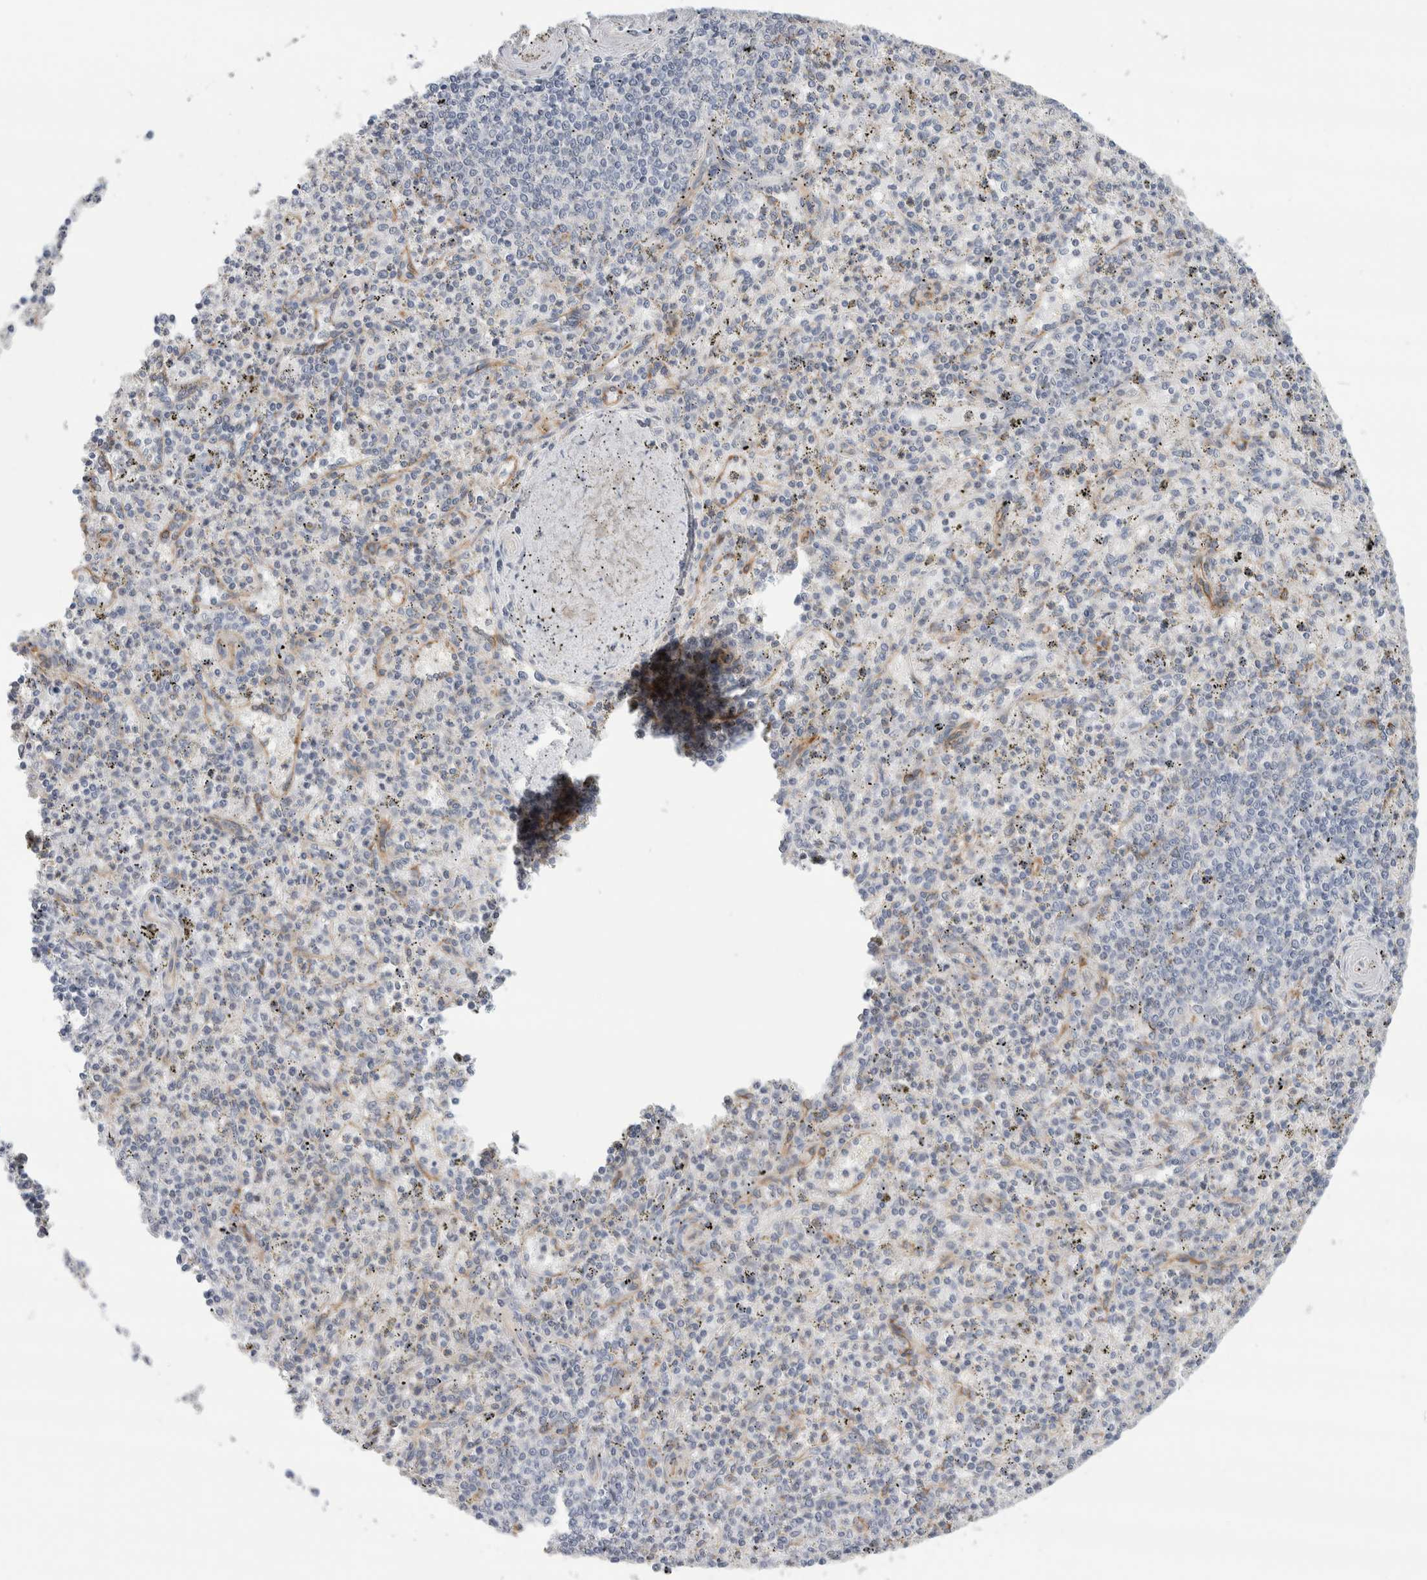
{"staining": {"intensity": "negative", "quantity": "none", "location": "none"}, "tissue": "spleen", "cell_type": "Cells in red pulp", "image_type": "normal", "snomed": [{"axis": "morphology", "description": "Normal tissue, NOS"}, {"axis": "topography", "description": "Spleen"}], "caption": "An IHC photomicrograph of unremarkable spleen is shown. There is no staining in cells in red pulp of spleen.", "gene": "SYTL5", "patient": {"sex": "male", "age": 72}}